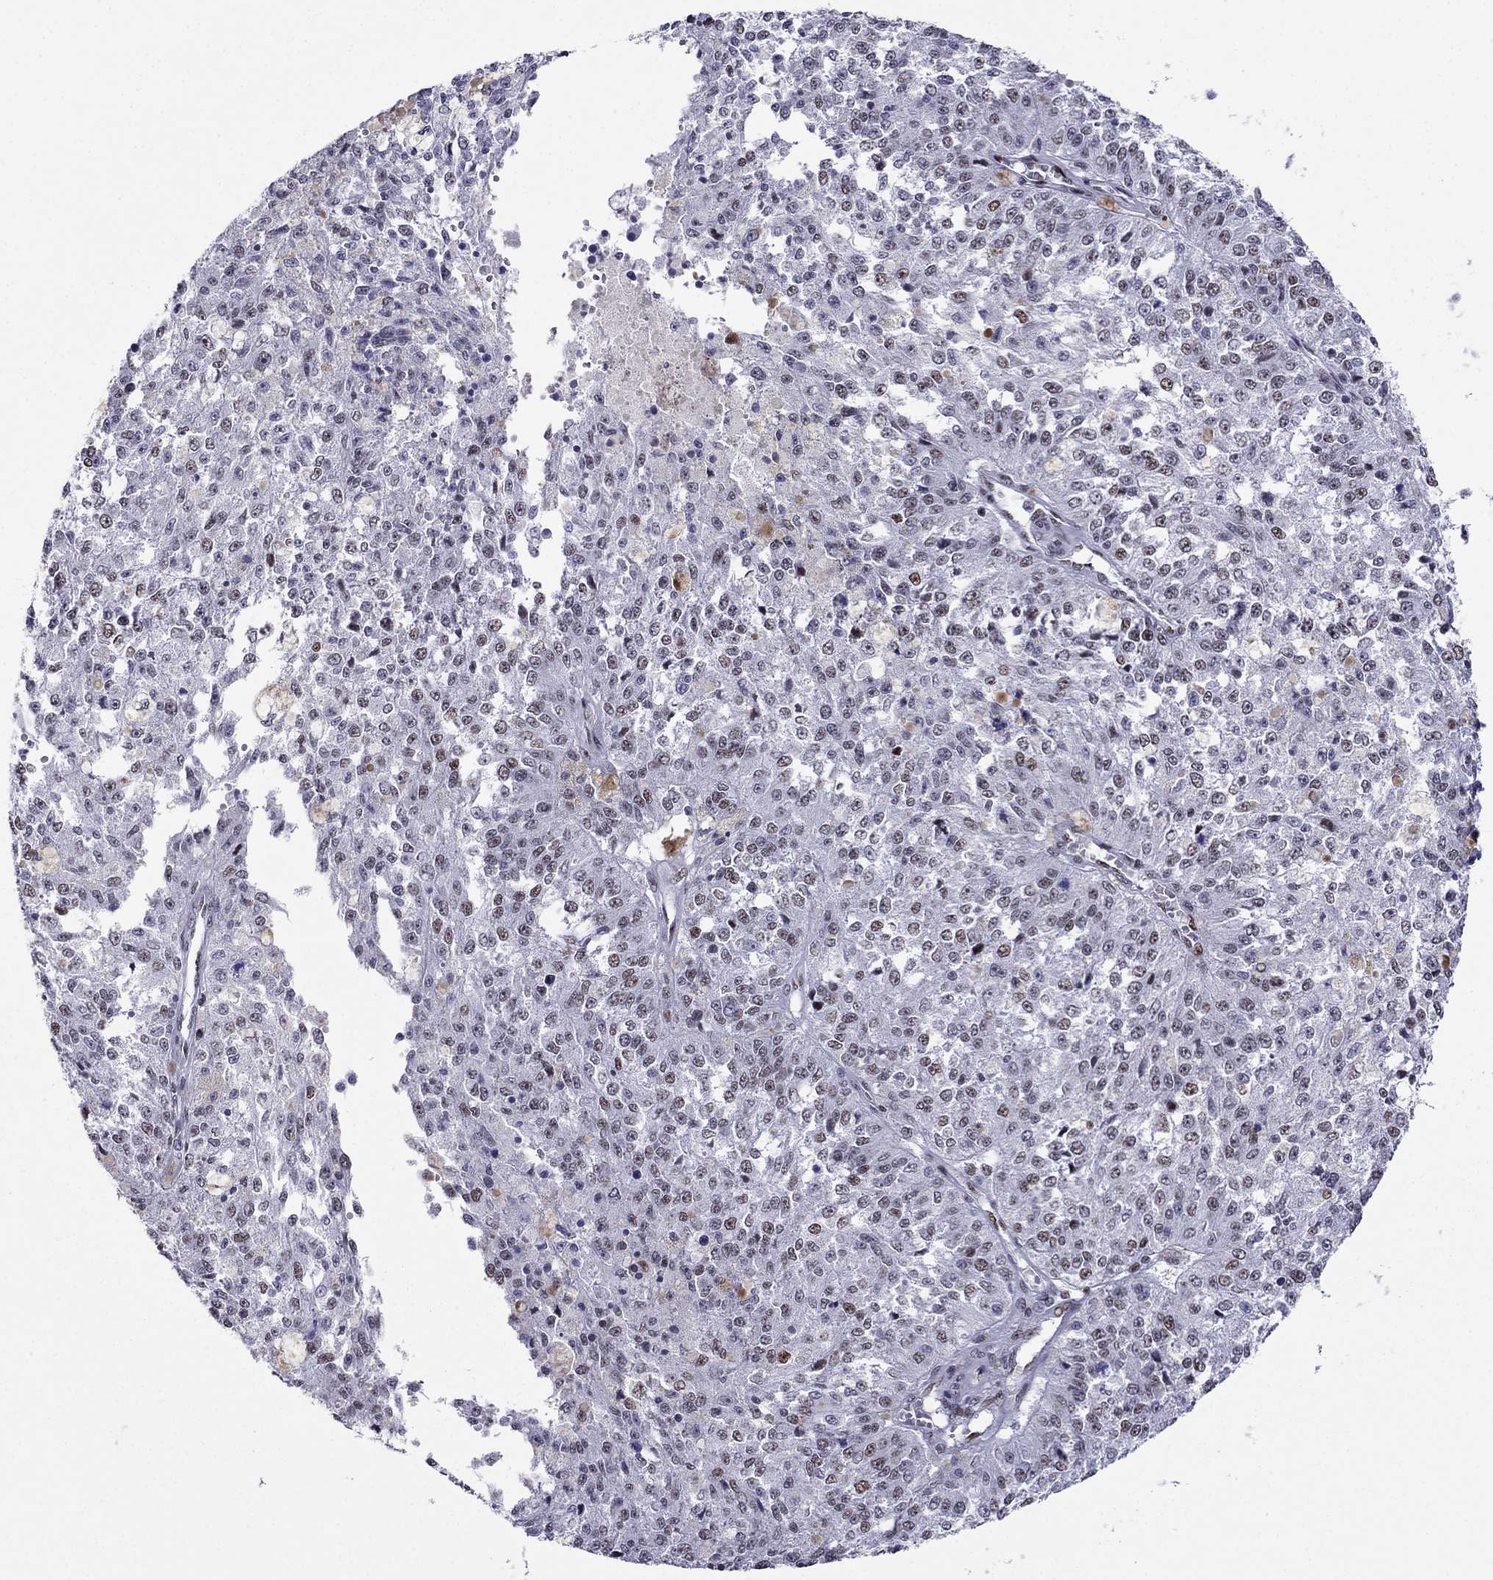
{"staining": {"intensity": "moderate", "quantity": "25%-75%", "location": "nuclear"}, "tissue": "melanoma", "cell_type": "Tumor cells", "image_type": "cancer", "snomed": [{"axis": "morphology", "description": "Malignant melanoma, Metastatic site"}, {"axis": "topography", "description": "Lymph node"}], "caption": "IHC (DAB) staining of melanoma reveals moderate nuclear protein staining in approximately 25%-75% of tumor cells.", "gene": "PPM1G", "patient": {"sex": "female", "age": 64}}